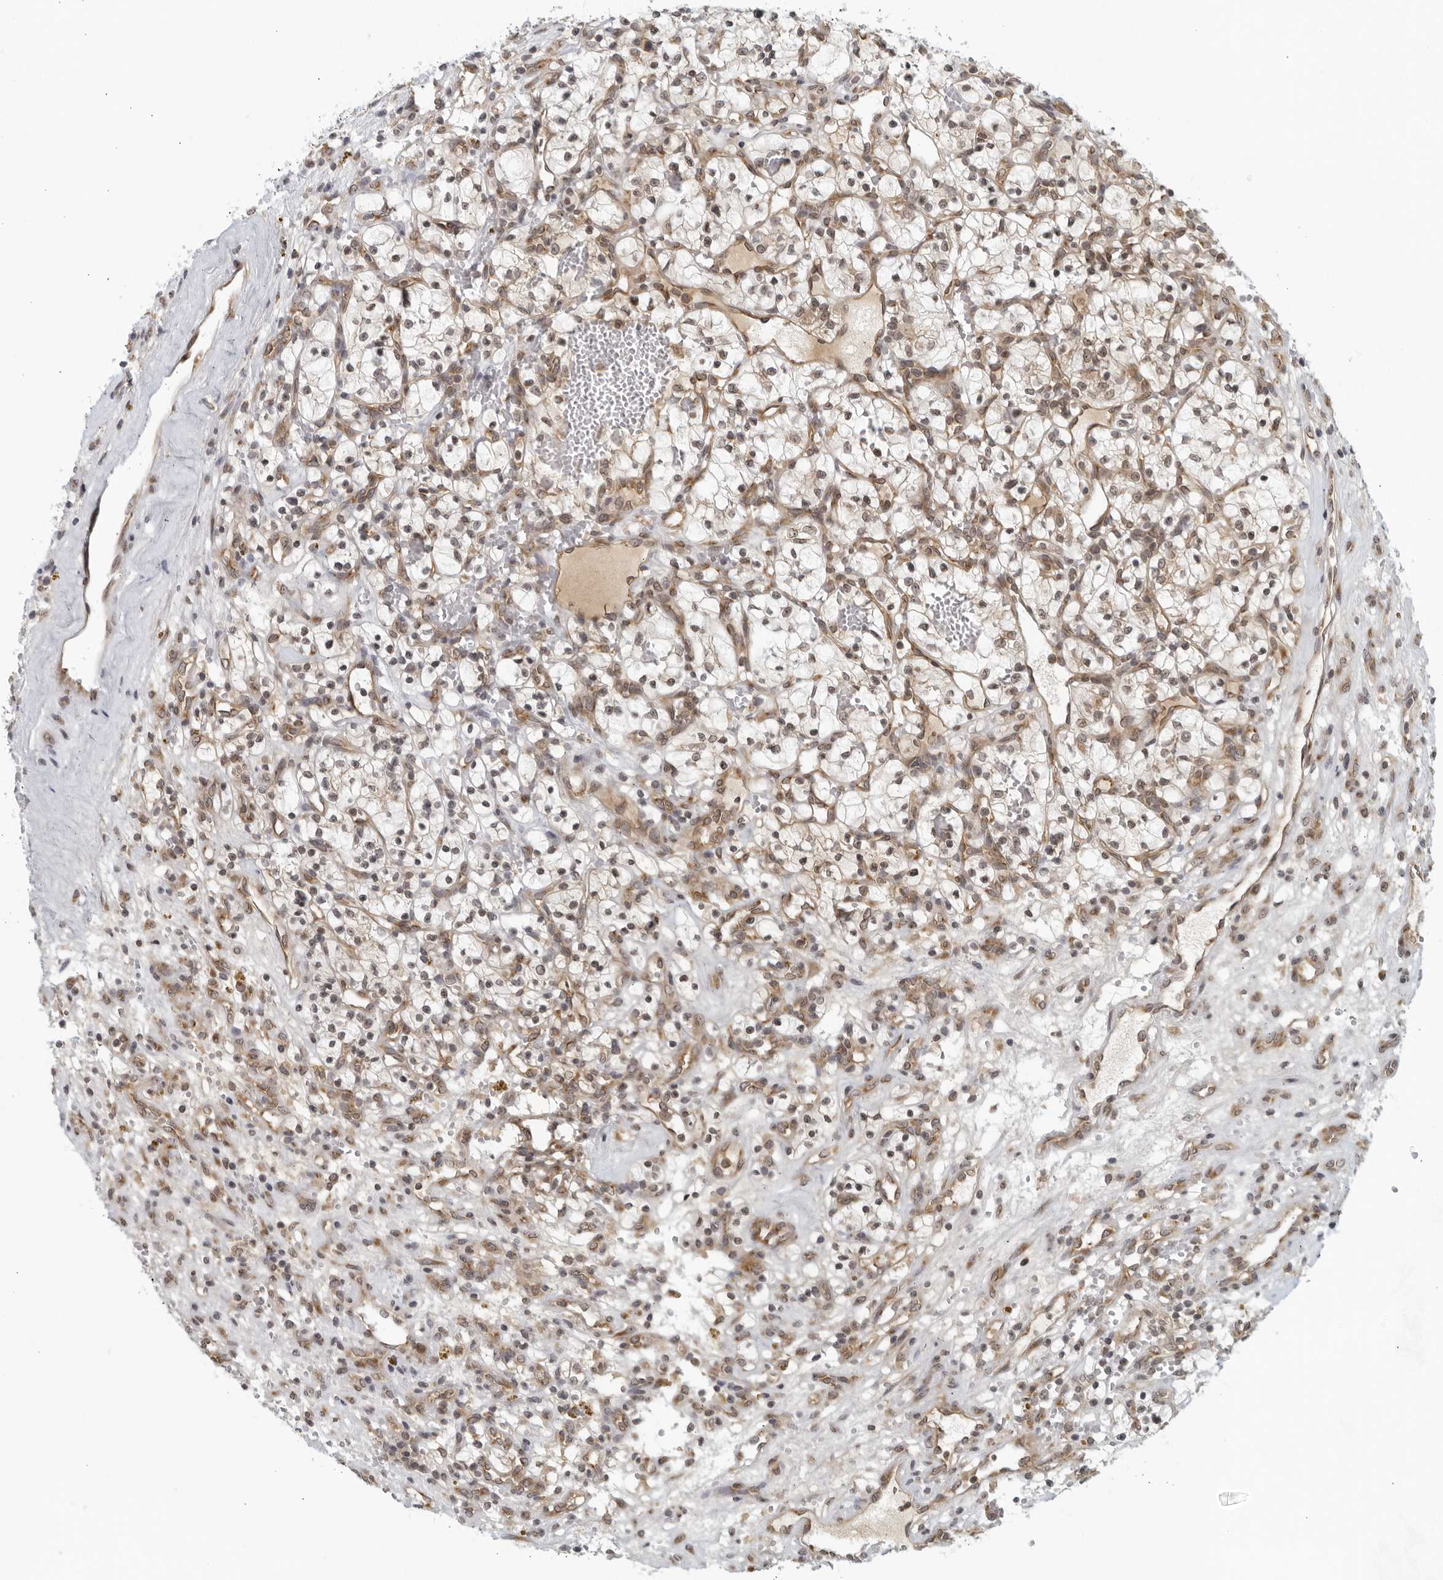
{"staining": {"intensity": "weak", "quantity": "25%-75%", "location": "nuclear"}, "tissue": "renal cancer", "cell_type": "Tumor cells", "image_type": "cancer", "snomed": [{"axis": "morphology", "description": "Adenocarcinoma, NOS"}, {"axis": "topography", "description": "Kidney"}], "caption": "Protein staining shows weak nuclear positivity in about 25%-75% of tumor cells in renal adenocarcinoma.", "gene": "RC3H1", "patient": {"sex": "female", "age": 57}}